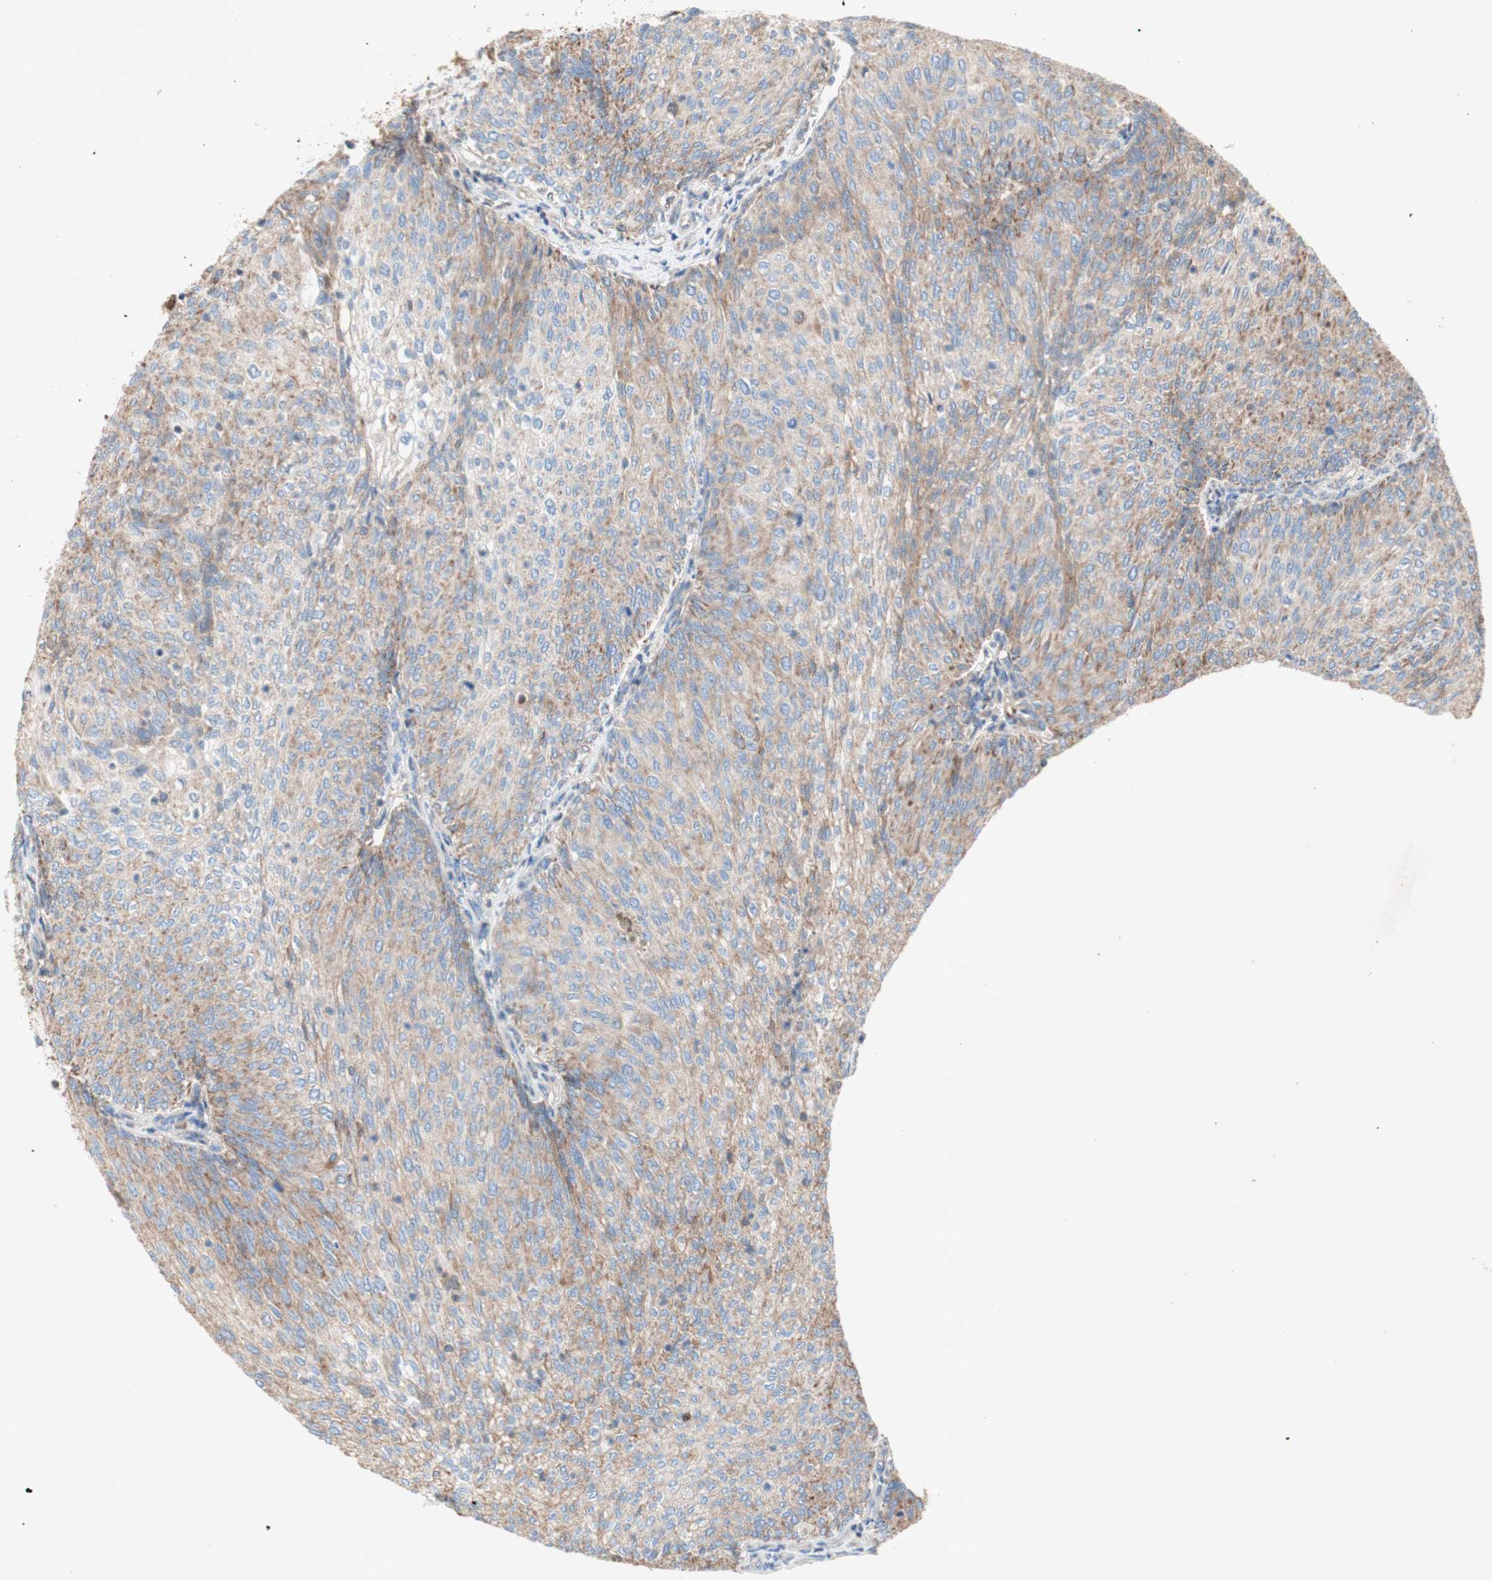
{"staining": {"intensity": "weak", "quantity": ">75%", "location": "cytoplasmic/membranous"}, "tissue": "urothelial cancer", "cell_type": "Tumor cells", "image_type": "cancer", "snomed": [{"axis": "morphology", "description": "Urothelial carcinoma, Low grade"}, {"axis": "topography", "description": "Urinary bladder"}], "caption": "Immunohistochemistry staining of low-grade urothelial carcinoma, which exhibits low levels of weak cytoplasmic/membranous positivity in about >75% of tumor cells indicating weak cytoplasmic/membranous protein staining. The staining was performed using DAB (brown) for protein detection and nuclei were counterstained in hematoxylin (blue).", "gene": "SDHB", "patient": {"sex": "female", "age": 79}}